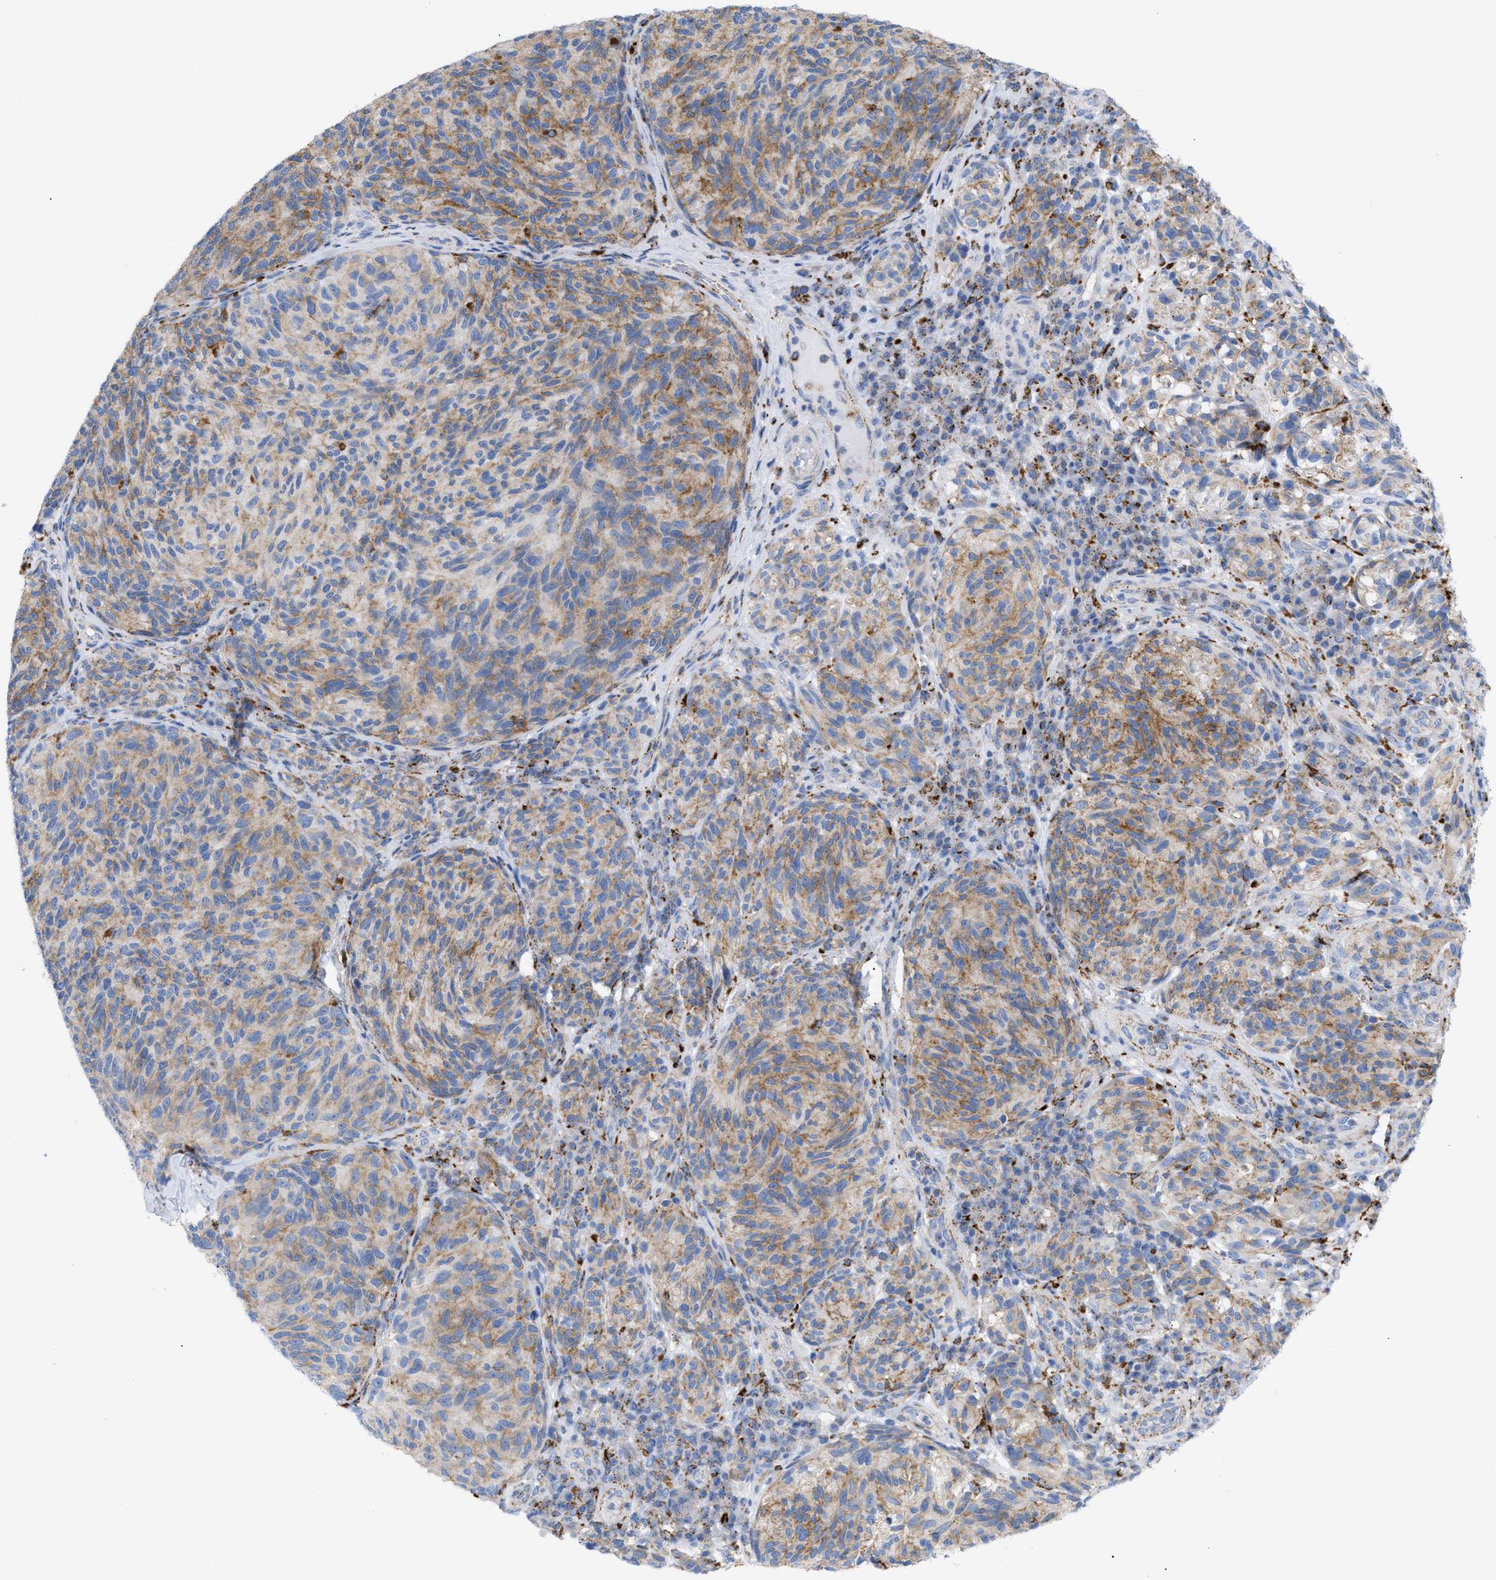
{"staining": {"intensity": "moderate", "quantity": ">75%", "location": "cytoplasmic/membranous"}, "tissue": "melanoma", "cell_type": "Tumor cells", "image_type": "cancer", "snomed": [{"axis": "morphology", "description": "Malignant melanoma, NOS"}, {"axis": "topography", "description": "Skin"}], "caption": "Protein expression by immunohistochemistry reveals moderate cytoplasmic/membranous staining in about >75% of tumor cells in malignant melanoma.", "gene": "DRAM2", "patient": {"sex": "female", "age": 73}}